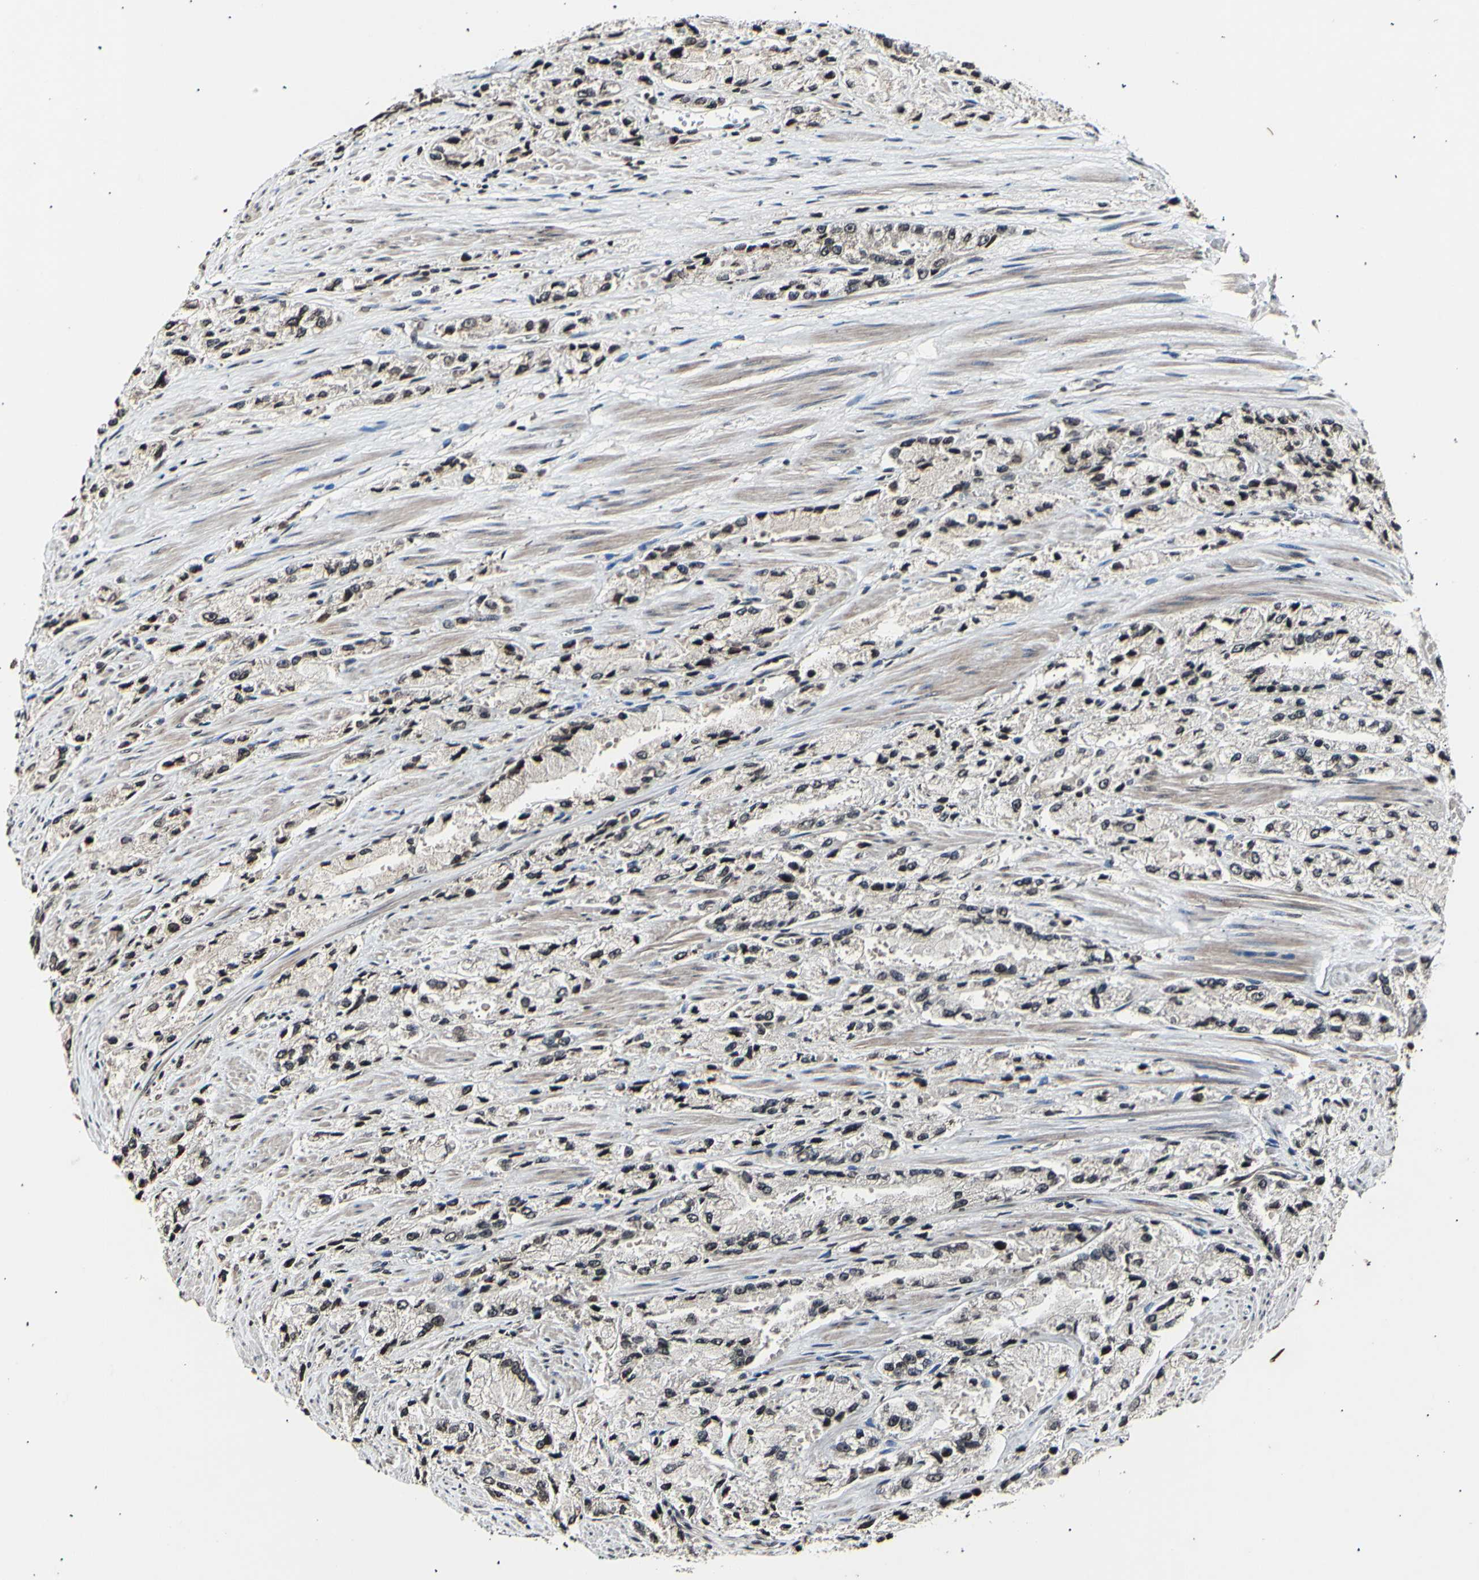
{"staining": {"intensity": "weak", "quantity": "25%-75%", "location": "cytoplasmic/membranous,nuclear"}, "tissue": "prostate cancer", "cell_type": "Tumor cells", "image_type": "cancer", "snomed": [{"axis": "morphology", "description": "Adenocarcinoma, High grade"}, {"axis": "topography", "description": "Prostate"}], "caption": "The photomicrograph exhibits immunohistochemical staining of prostate cancer. There is weak cytoplasmic/membranous and nuclear expression is appreciated in approximately 25%-75% of tumor cells.", "gene": "ANAPC7", "patient": {"sex": "male", "age": 58}}